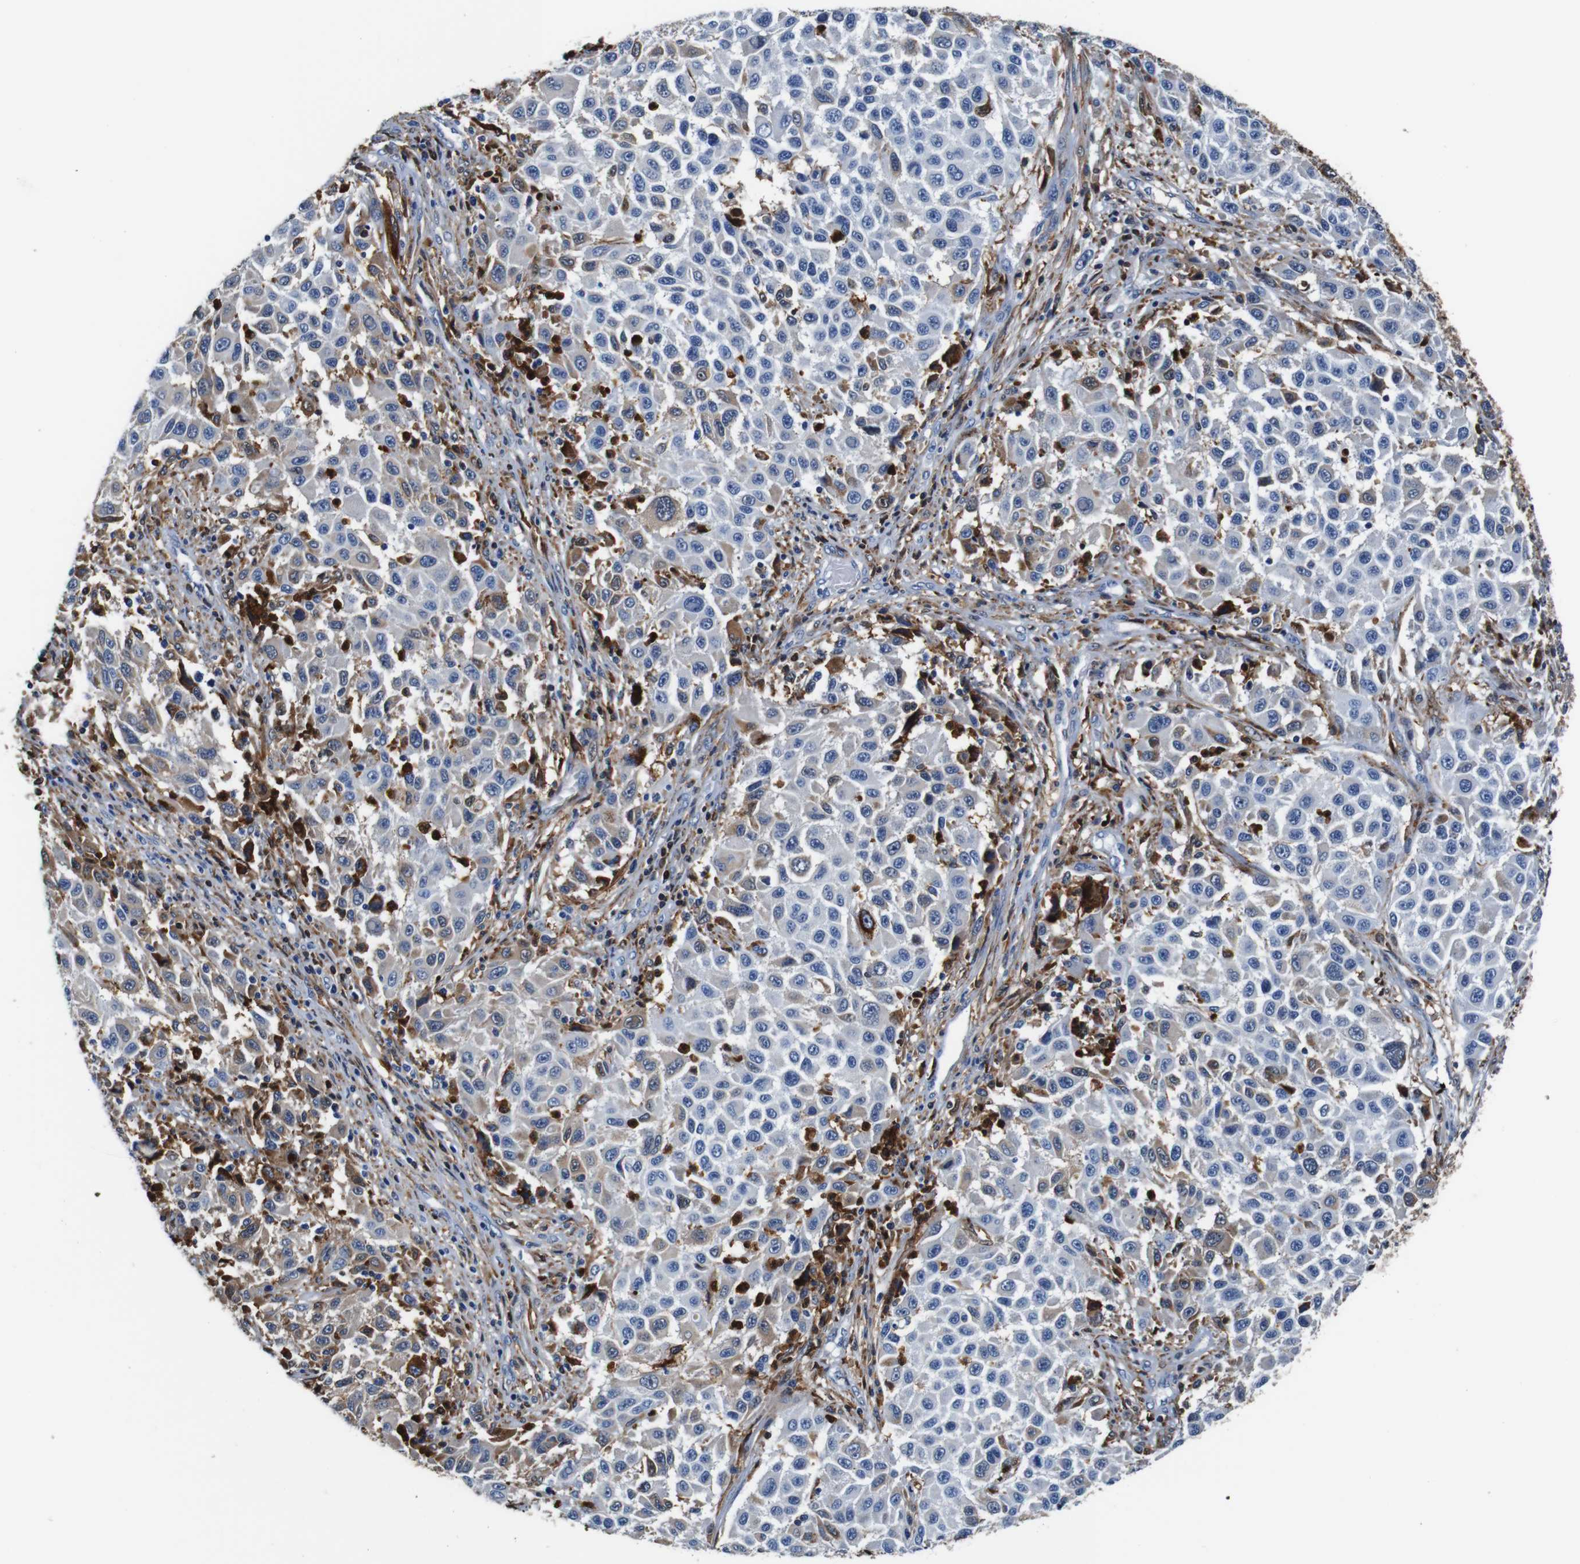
{"staining": {"intensity": "weak", "quantity": "<25%", "location": "cytoplasmic/membranous"}, "tissue": "melanoma", "cell_type": "Tumor cells", "image_type": "cancer", "snomed": [{"axis": "morphology", "description": "Malignant melanoma, Metastatic site"}, {"axis": "topography", "description": "Lymph node"}], "caption": "Immunohistochemical staining of human melanoma demonstrates no significant expression in tumor cells.", "gene": "ANXA1", "patient": {"sex": "male", "age": 61}}